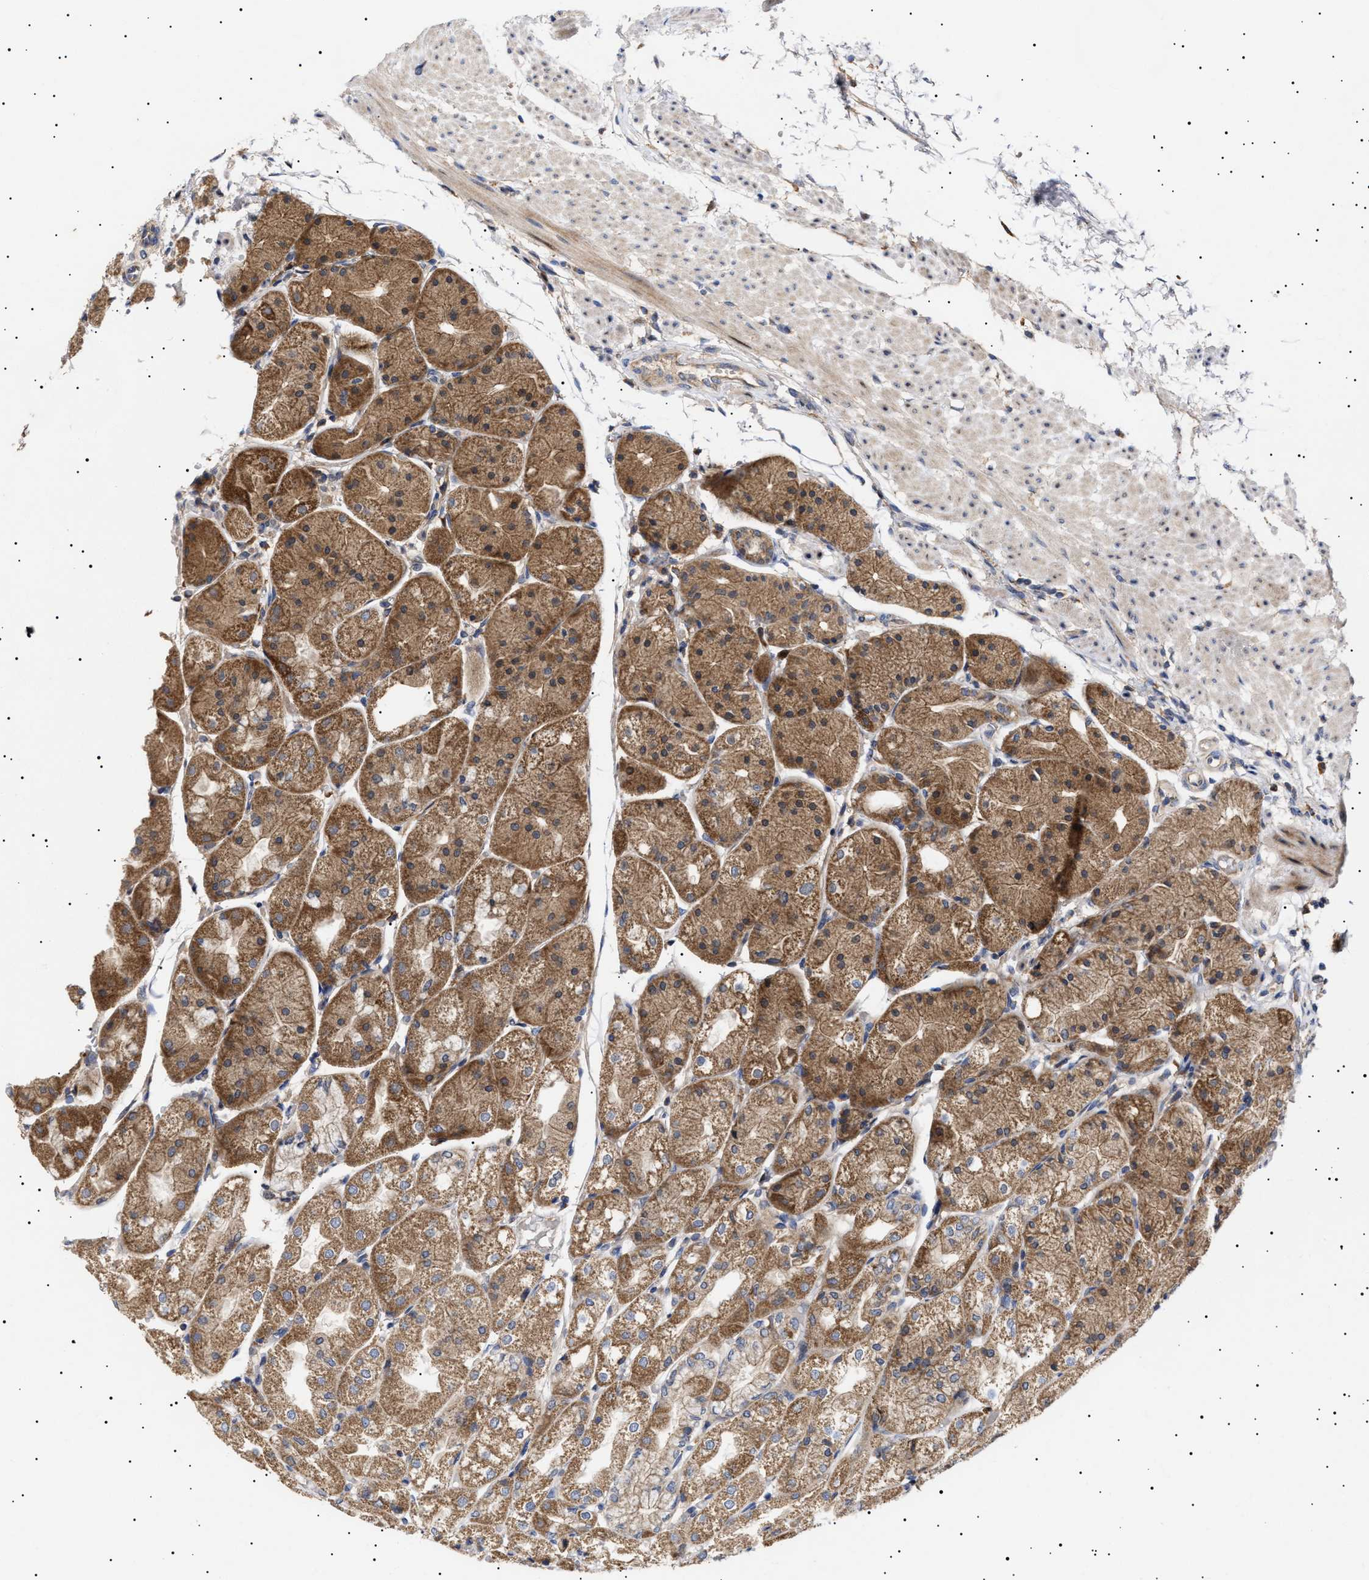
{"staining": {"intensity": "moderate", "quantity": ">75%", "location": "cytoplasmic/membranous"}, "tissue": "stomach", "cell_type": "Glandular cells", "image_type": "normal", "snomed": [{"axis": "morphology", "description": "Normal tissue, NOS"}, {"axis": "topography", "description": "Stomach, upper"}], "caption": "A brown stain shows moderate cytoplasmic/membranous staining of a protein in glandular cells of benign human stomach.", "gene": "MRPL10", "patient": {"sex": "male", "age": 72}}